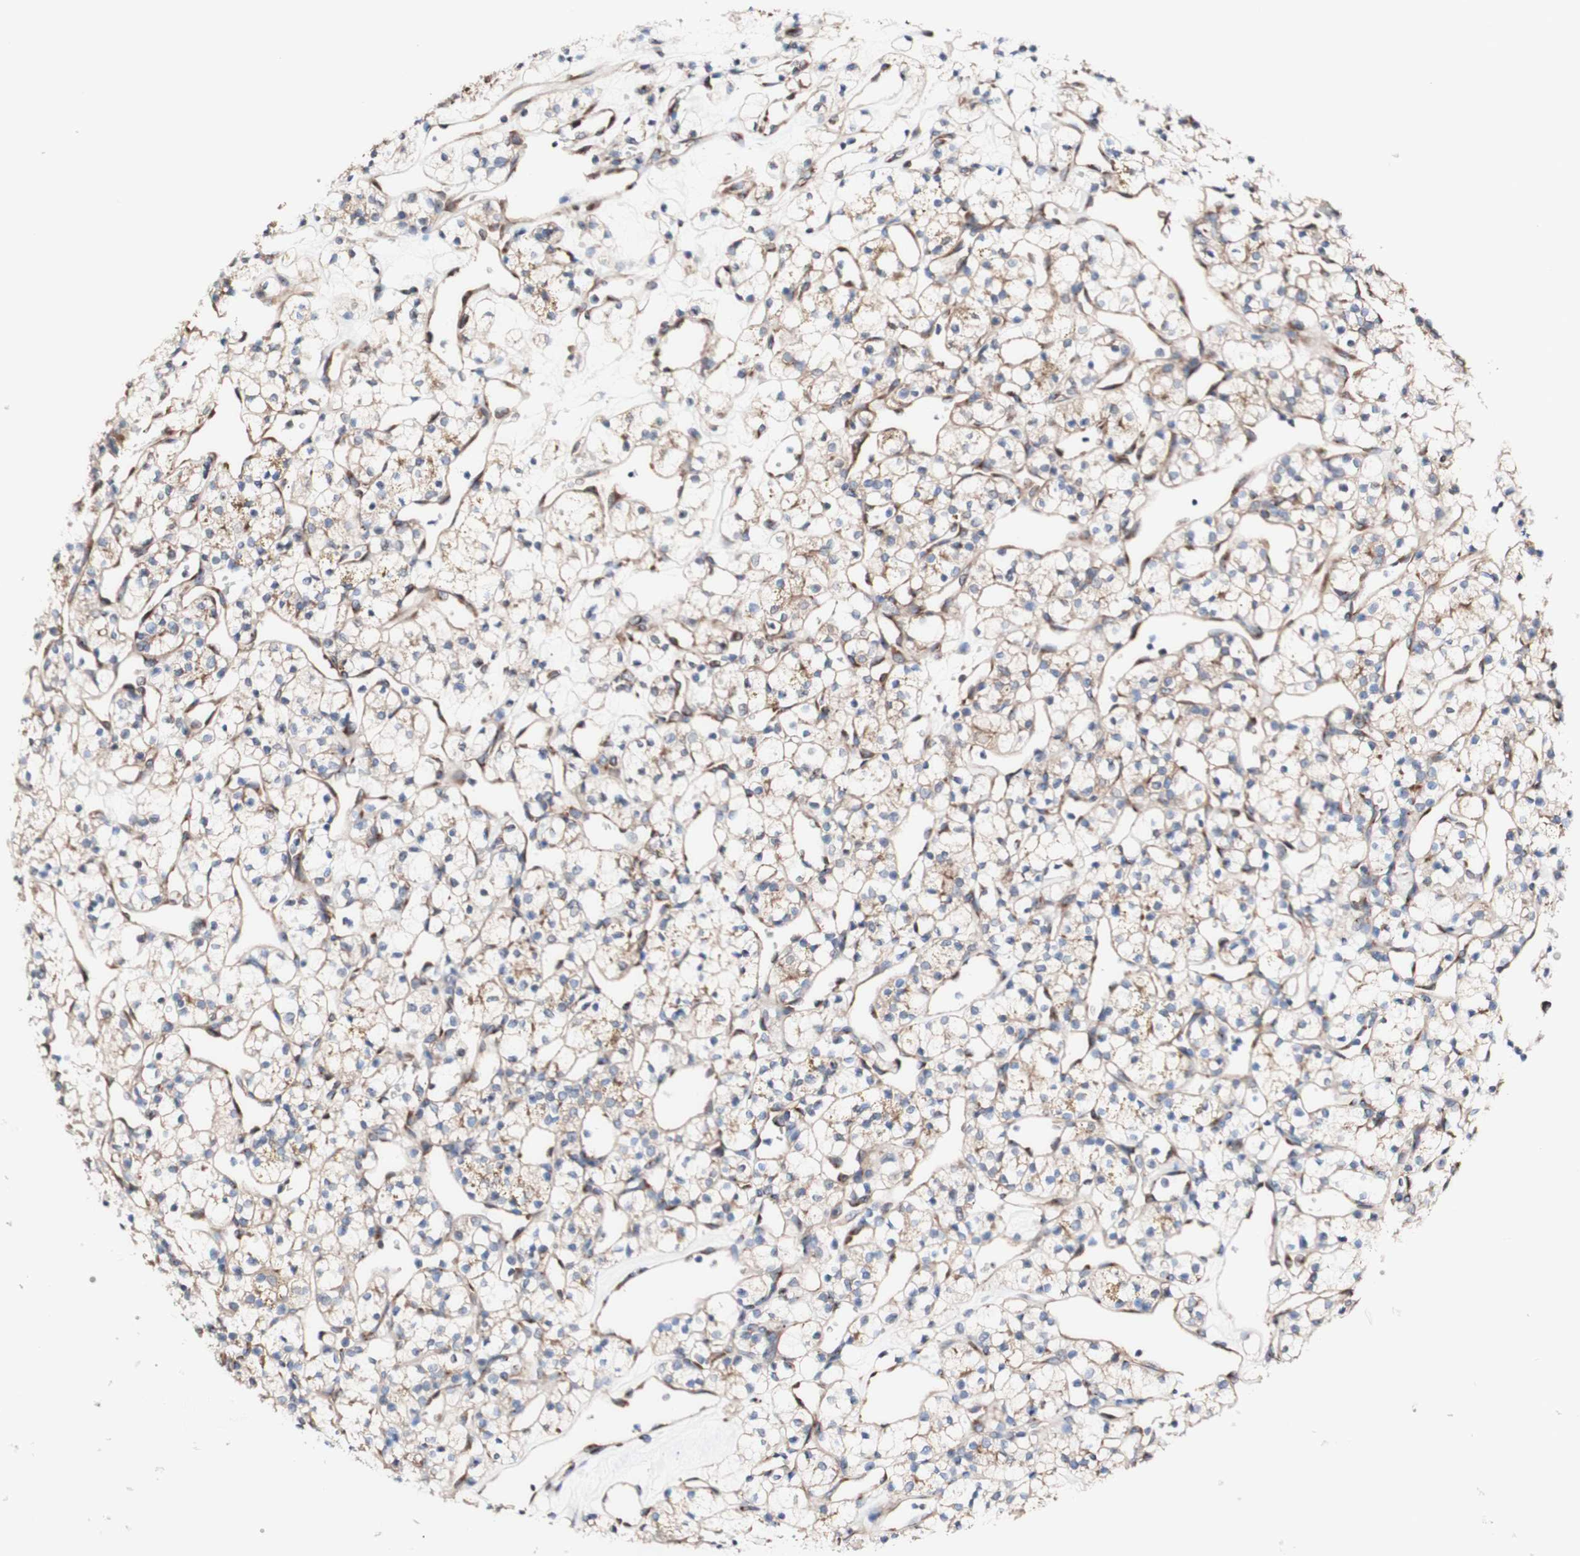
{"staining": {"intensity": "moderate", "quantity": ">75%", "location": "cytoplasmic/membranous"}, "tissue": "renal cancer", "cell_type": "Tumor cells", "image_type": "cancer", "snomed": [{"axis": "morphology", "description": "Adenocarcinoma, NOS"}, {"axis": "topography", "description": "Kidney"}], "caption": "Immunohistochemistry (IHC) (DAB (3,3'-diaminobenzidine)) staining of renal adenocarcinoma demonstrates moderate cytoplasmic/membranous protein expression in about >75% of tumor cells. Nuclei are stained in blue.", "gene": "LRIG3", "patient": {"sex": "female", "age": 60}}